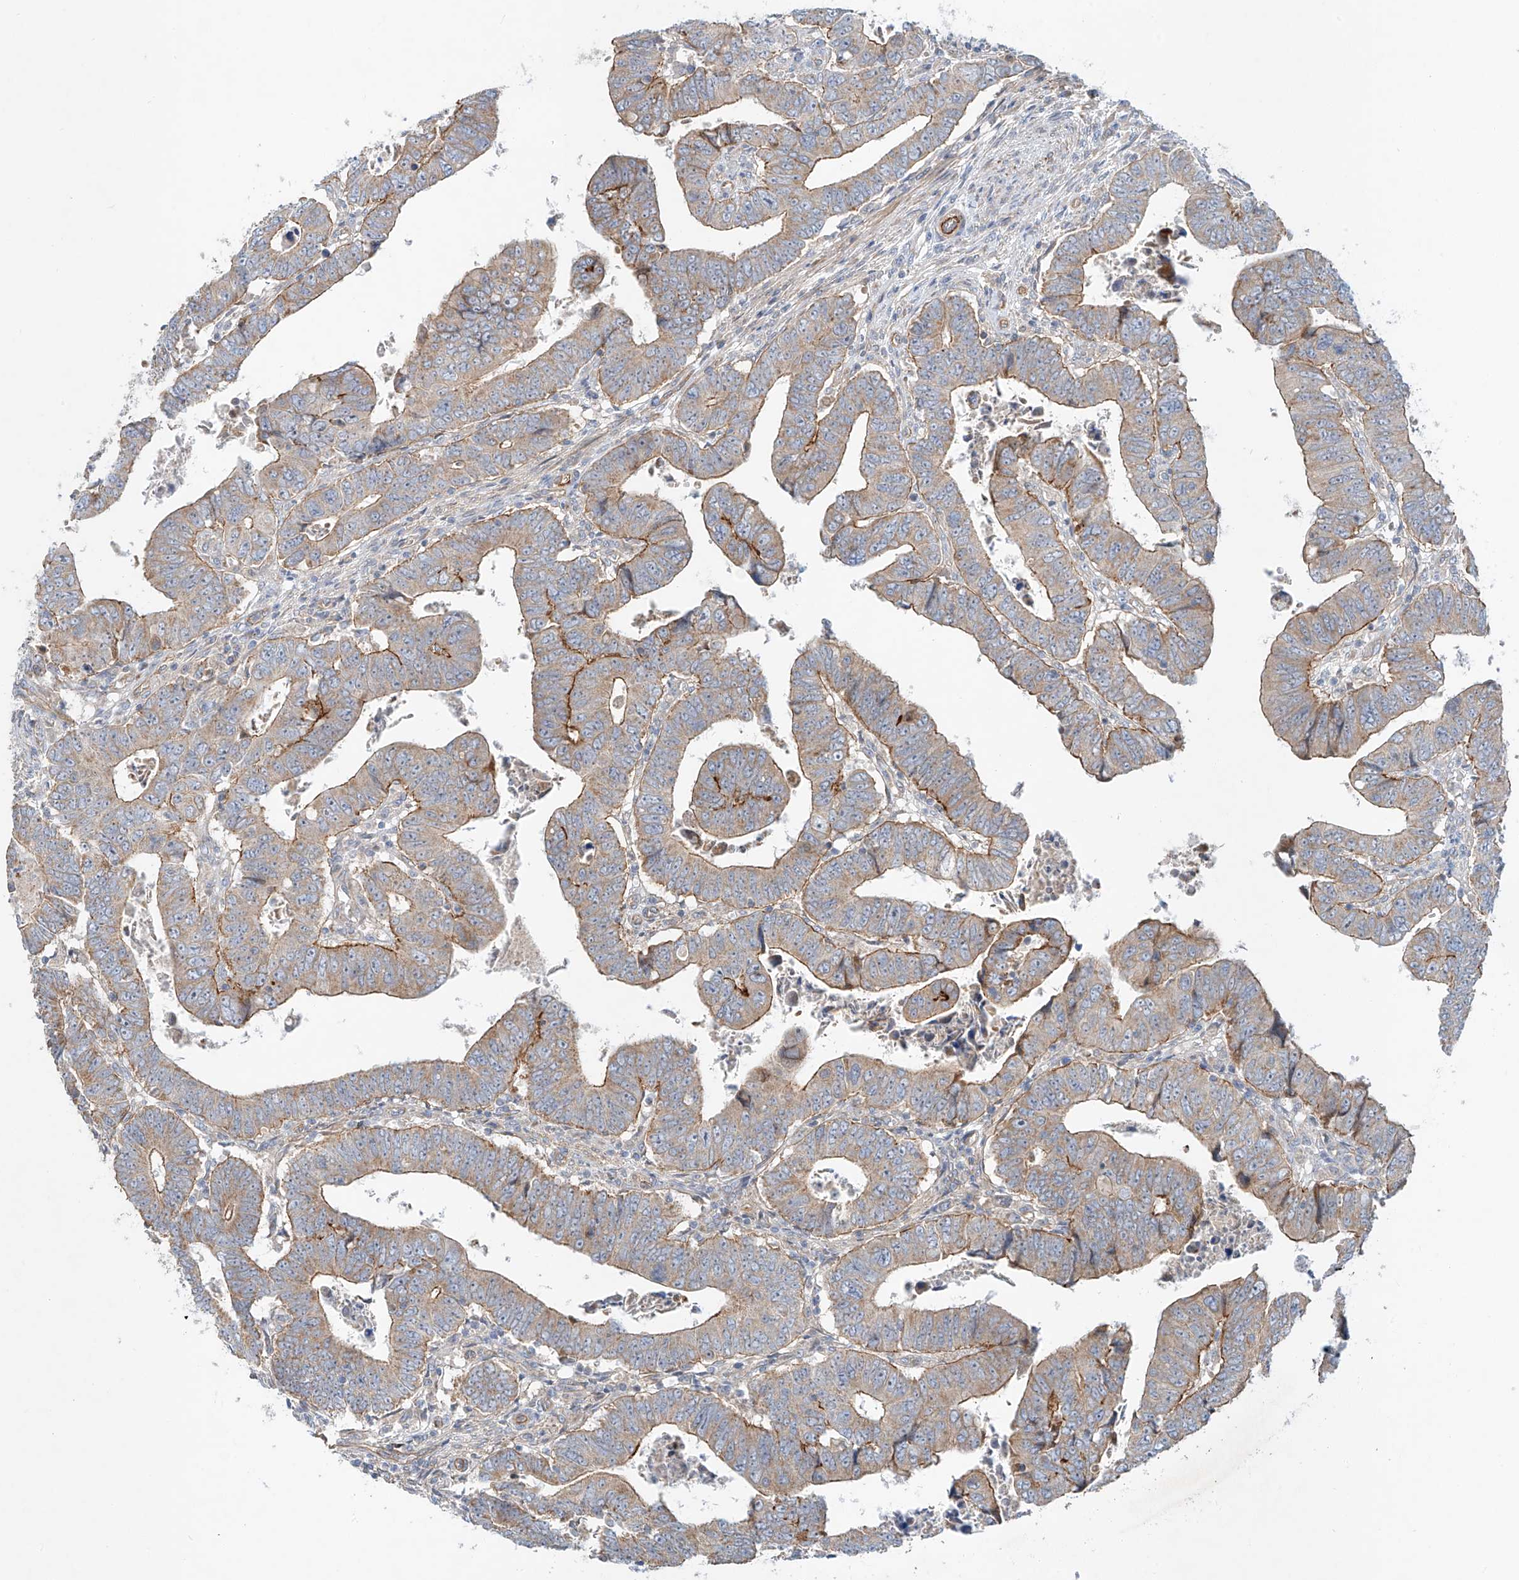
{"staining": {"intensity": "moderate", "quantity": ">75%", "location": "cytoplasmic/membranous"}, "tissue": "colorectal cancer", "cell_type": "Tumor cells", "image_type": "cancer", "snomed": [{"axis": "morphology", "description": "Normal tissue, NOS"}, {"axis": "morphology", "description": "Adenocarcinoma, NOS"}, {"axis": "topography", "description": "Rectum"}], "caption": "Immunohistochemical staining of human colorectal cancer (adenocarcinoma) demonstrates medium levels of moderate cytoplasmic/membranous protein staining in approximately >75% of tumor cells. Nuclei are stained in blue.", "gene": "AJM1", "patient": {"sex": "female", "age": 65}}